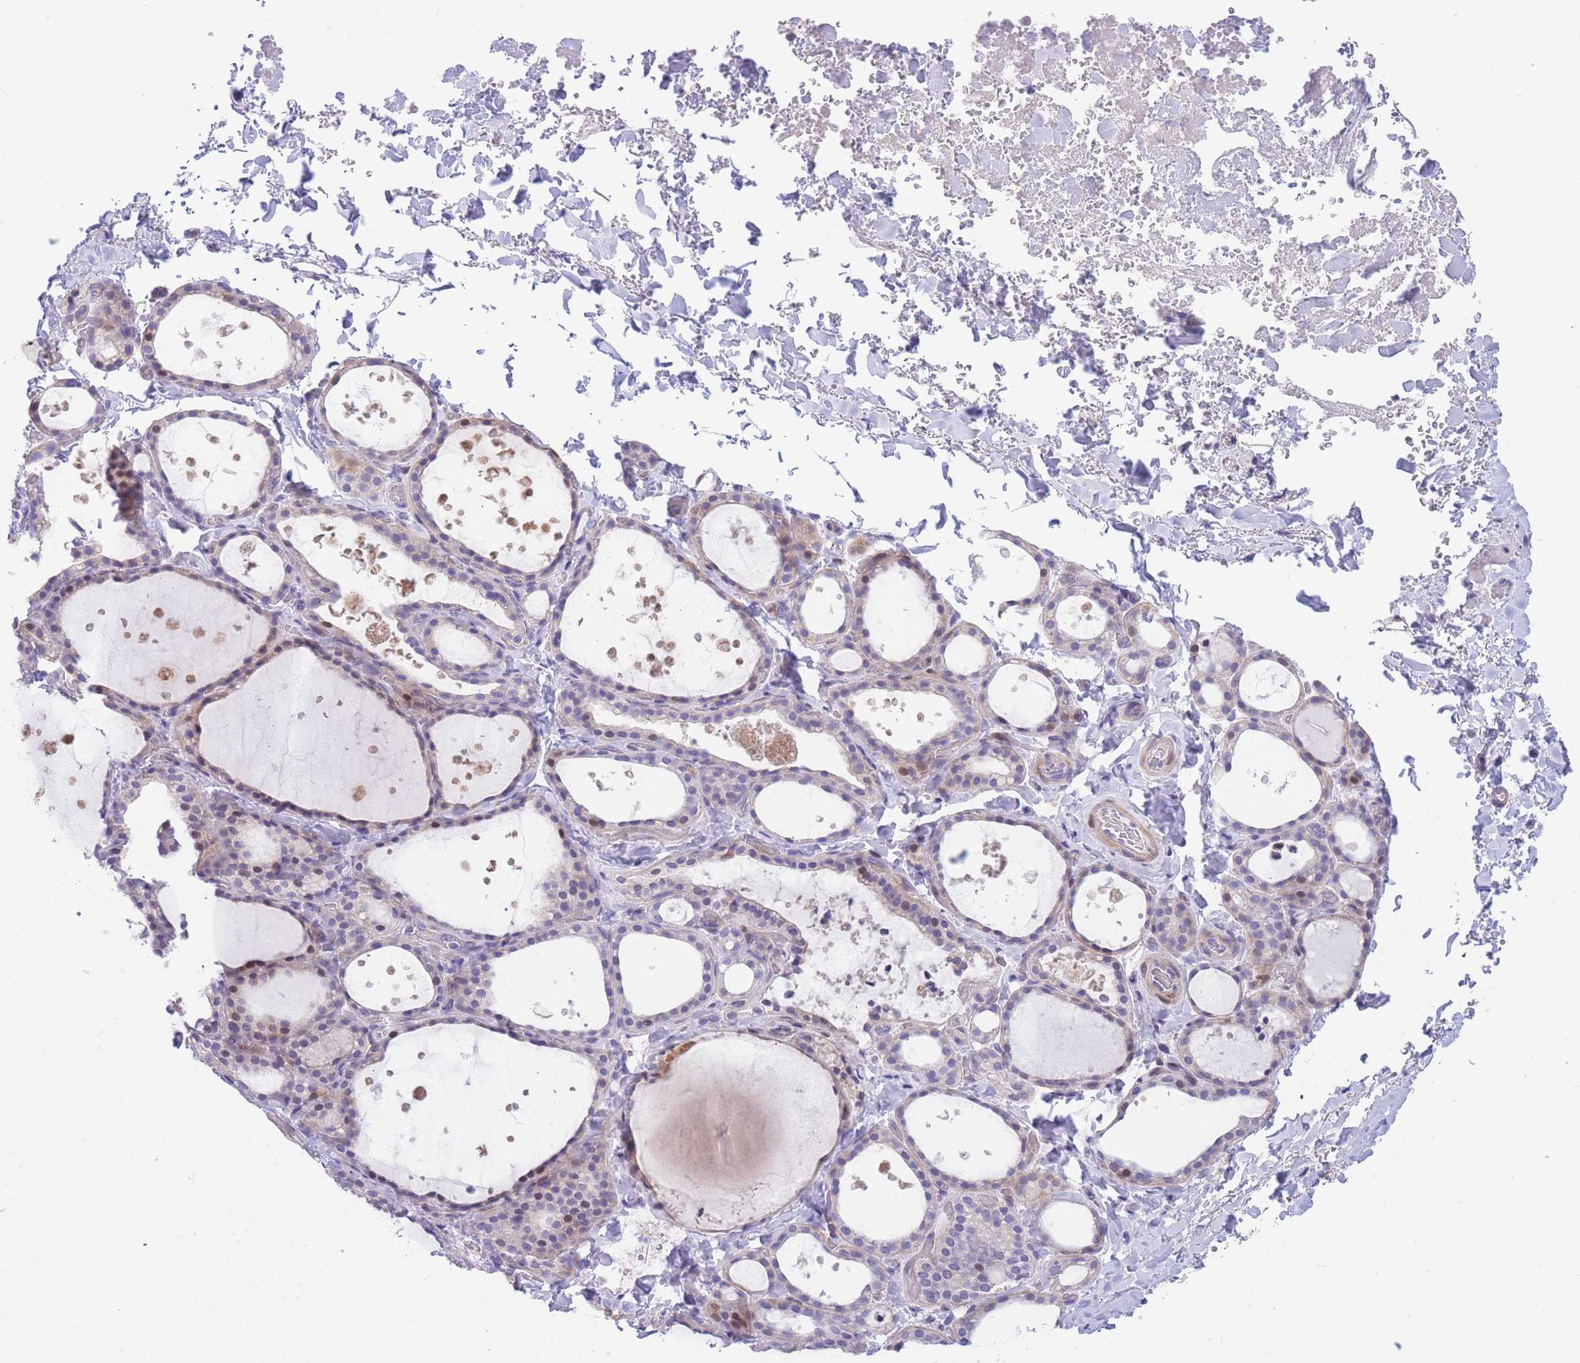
{"staining": {"intensity": "weak", "quantity": "<25%", "location": "nuclear"}, "tissue": "thyroid gland", "cell_type": "Glandular cells", "image_type": "normal", "snomed": [{"axis": "morphology", "description": "Normal tissue, NOS"}, {"axis": "topography", "description": "Thyroid gland"}], "caption": "Immunohistochemistry photomicrograph of normal thyroid gland: thyroid gland stained with DAB (3,3'-diaminobenzidine) shows no significant protein staining in glandular cells. The staining was performed using DAB to visualize the protein expression in brown, while the nuclei were stained in blue with hematoxylin (Magnification: 20x).", "gene": "SHCBP1", "patient": {"sex": "female", "age": 44}}